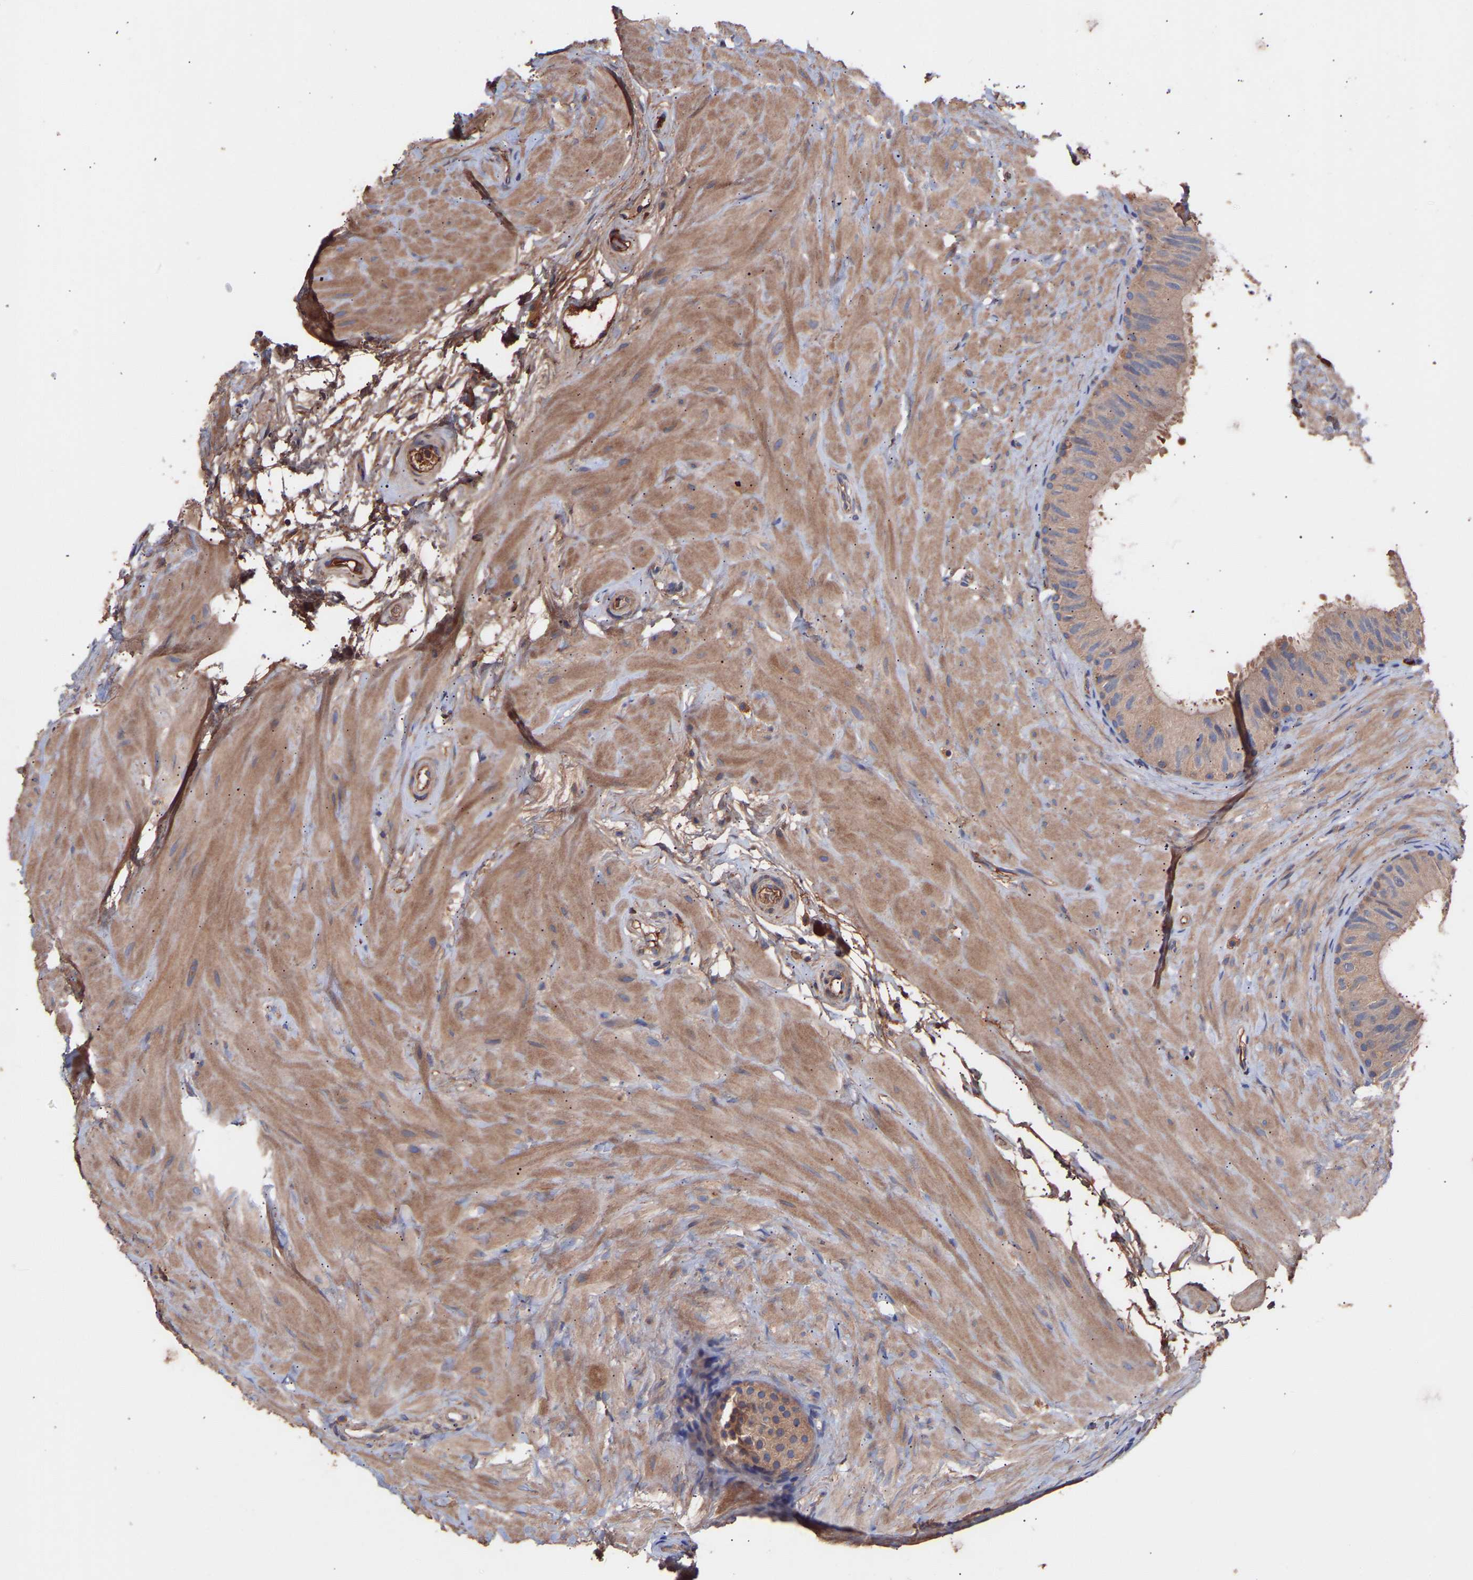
{"staining": {"intensity": "moderate", "quantity": ">75%", "location": "cytoplasmic/membranous"}, "tissue": "epididymis", "cell_type": "Glandular cells", "image_type": "normal", "snomed": [{"axis": "morphology", "description": "Normal tissue, NOS"}, {"axis": "topography", "description": "Epididymis"}], "caption": "Epididymis was stained to show a protein in brown. There is medium levels of moderate cytoplasmic/membranous positivity in about >75% of glandular cells. The staining was performed using DAB (3,3'-diaminobenzidine), with brown indicating positive protein expression. Nuclei are stained blue with hematoxylin.", "gene": "TMEM268", "patient": {"sex": "male", "age": 34}}